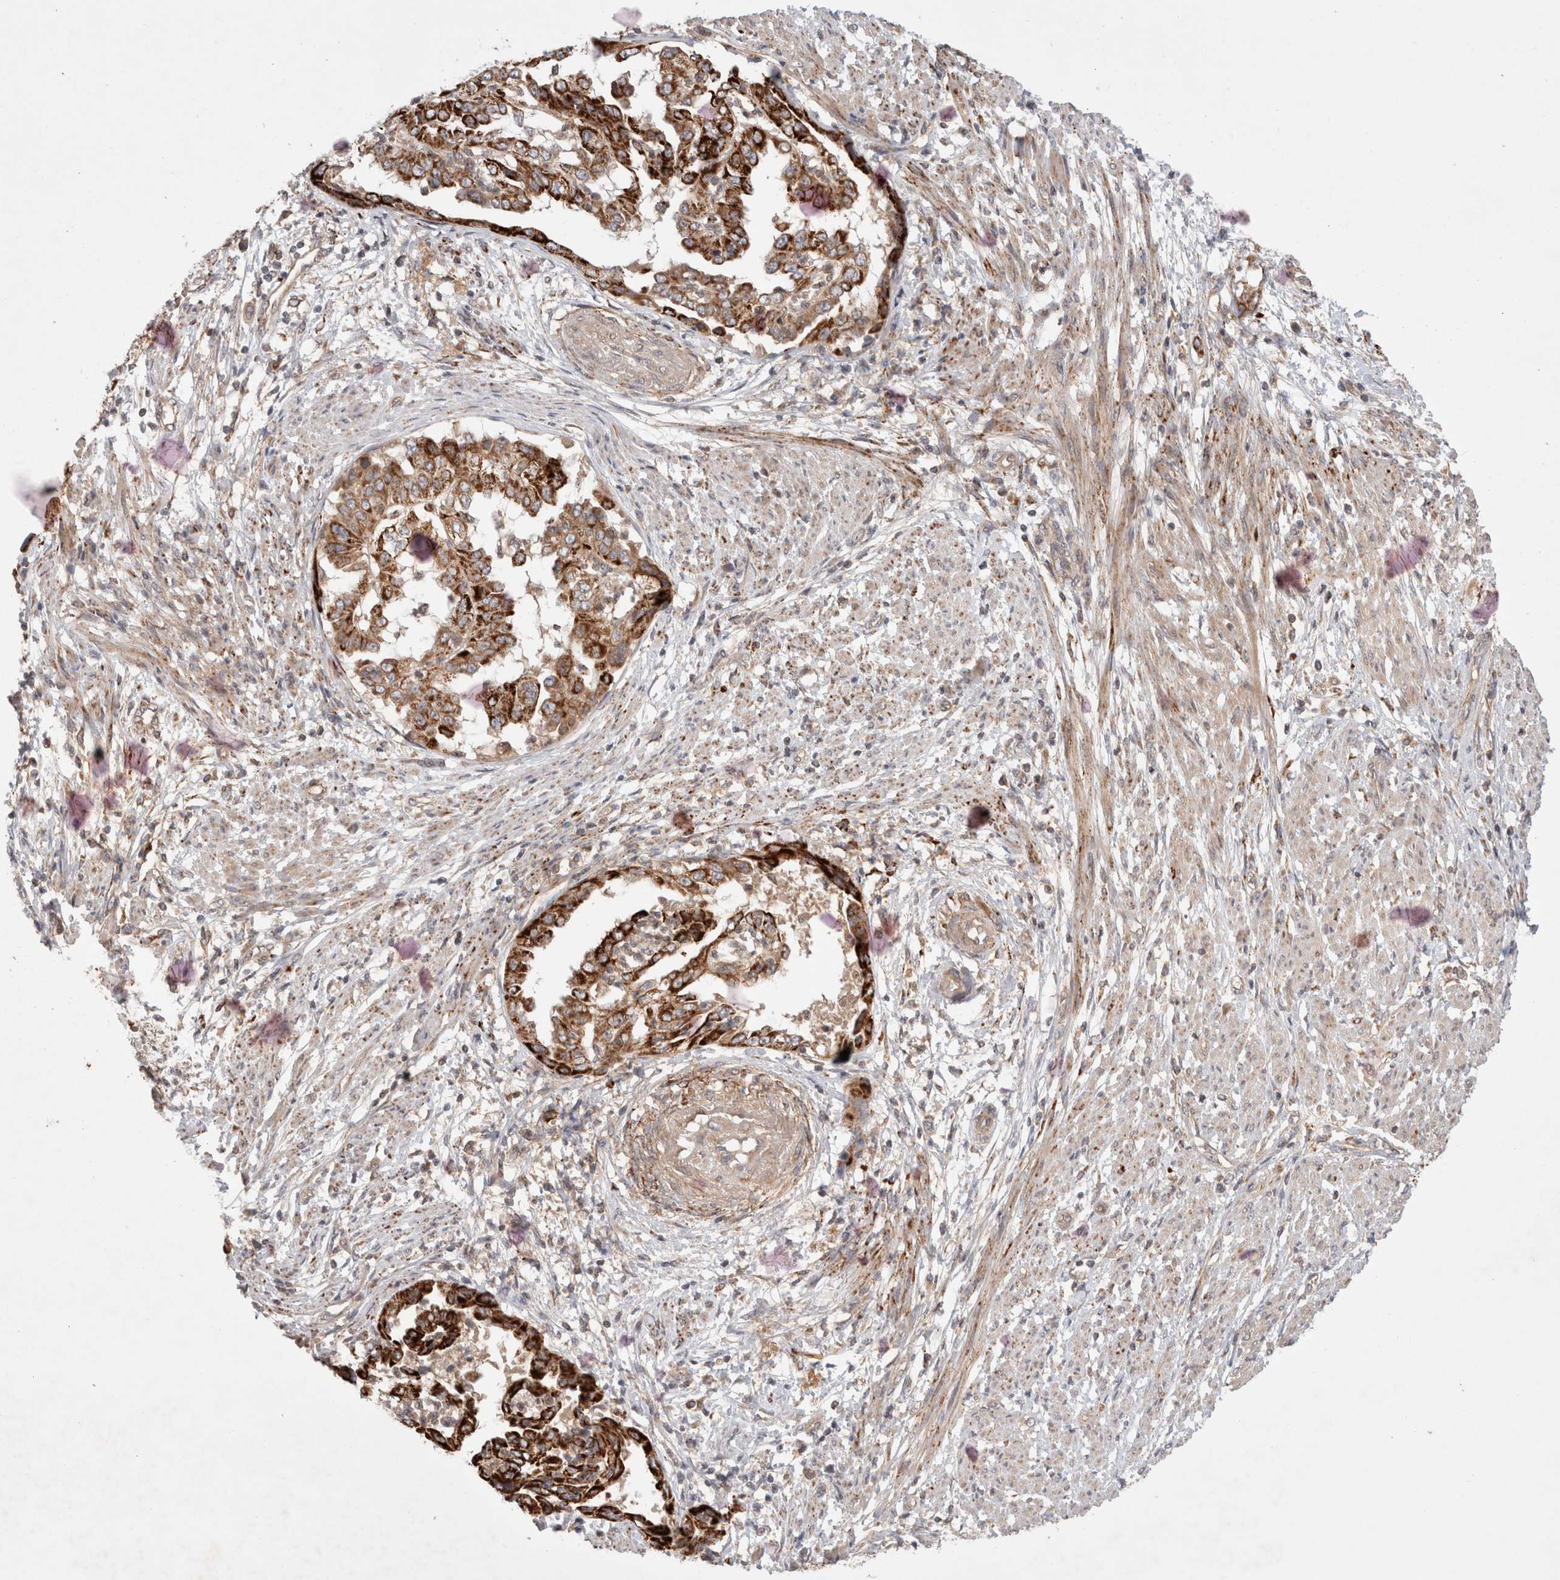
{"staining": {"intensity": "strong", "quantity": ">75%", "location": "cytoplasmic/membranous"}, "tissue": "endometrial cancer", "cell_type": "Tumor cells", "image_type": "cancer", "snomed": [{"axis": "morphology", "description": "Adenocarcinoma, NOS"}, {"axis": "topography", "description": "Endometrium"}], "caption": "High-power microscopy captured an IHC histopathology image of adenocarcinoma (endometrial), revealing strong cytoplasmic/membranous expression in about >75% of tumor cells.", "gene": "HROB", "patient": {"sex": "female", "age": 85}}